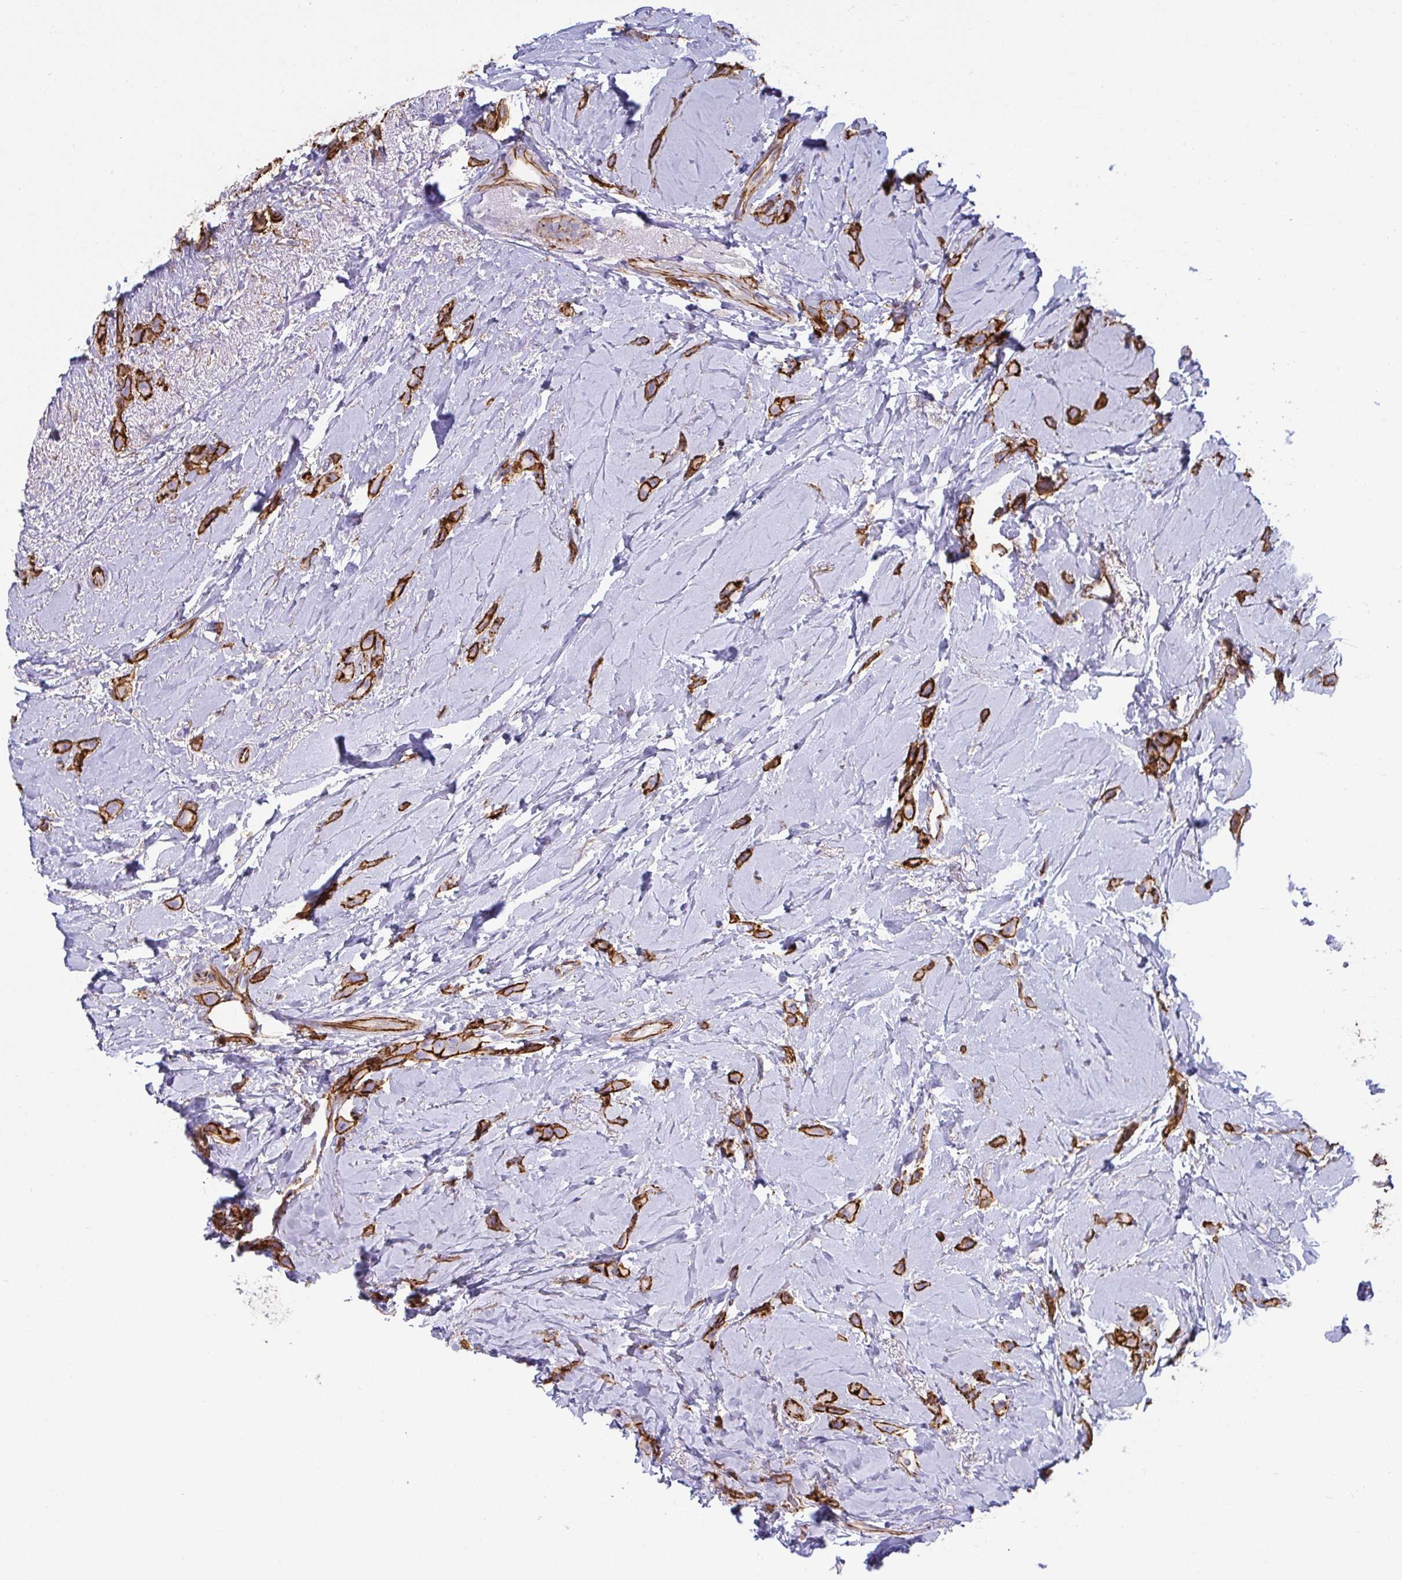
{"staining": {"intensity": "strong", "quantity": ">75%", "location": "cytoplasmic/membranous"}, "tissue": "breast cancer", "cell_type": "Tumor cells", "image_type": "cancer", "snomed": [{"axis": "morphology", "description": "Lobular carcinoma"}, {"axis": "topography", "description": "Breast"}], "caption": "This micrograph exhibits immunohistochemistry staining of human lobular carcinoma (breast), with high strong cytoplasmic/membranous expression in approximately >75% of tumor cells.", "gene": "LIMA1", "patient": {"sex": "female", "age": 66}}